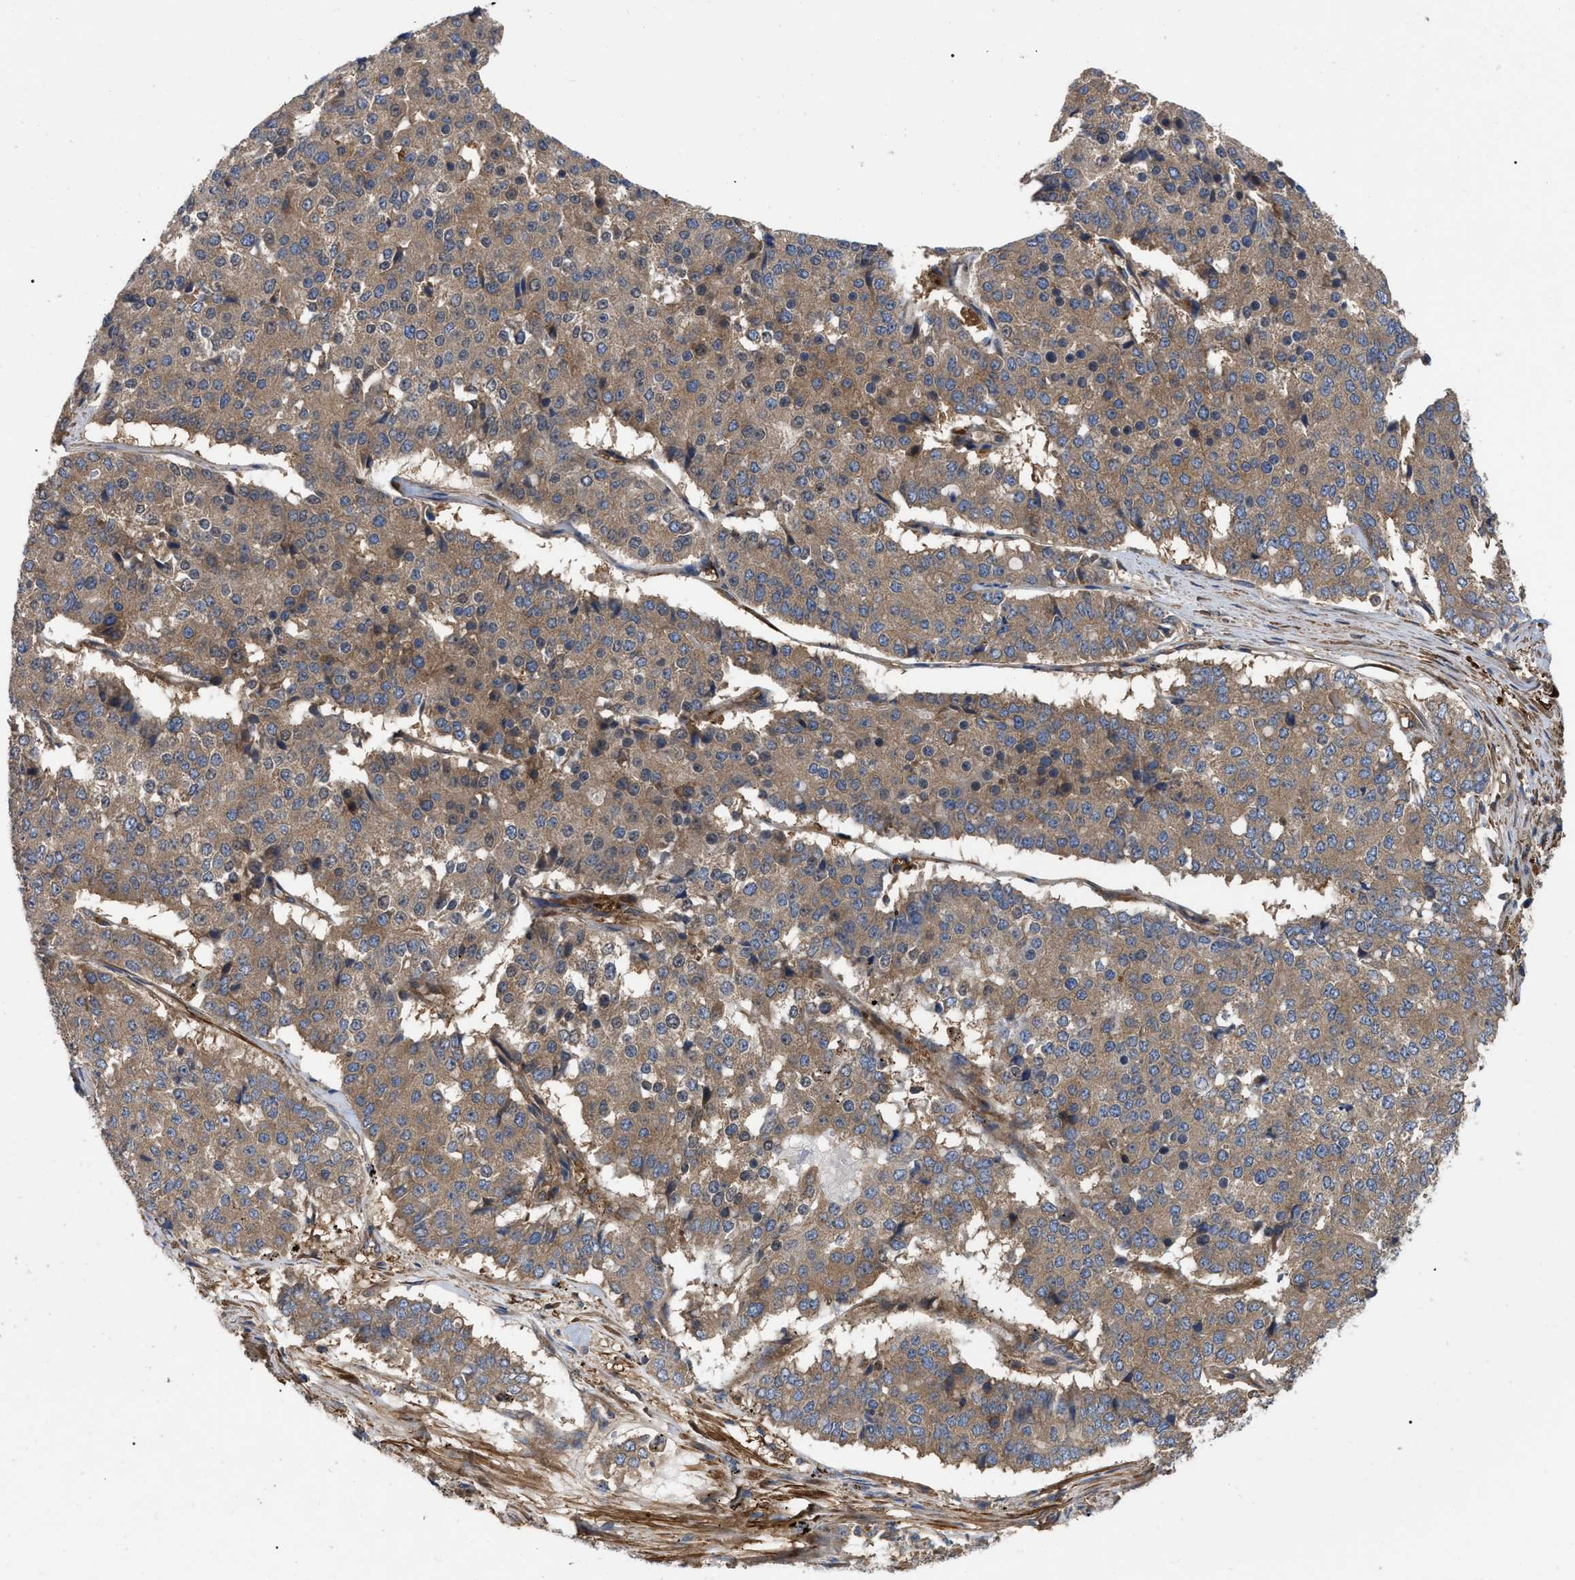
{"staining": {"intensity": "moderate", "quantity": "25%-75%", "location": "cytoplasmic/membranous"}, "tissue": "pancreatic cancer", "cell_type": "Tumor cells", "image_type": "cancer", "snomed": [{"axis": "morphology", "description": "Adenocarcinoma, NOS"}, {"axis": "topography", "description": "Pancreas"}], "caption": "Pancreatic cancer stained for a protein (brown) shows moderate cytoplasmic/membranous positive positivity in about 25%-75% of tumor cells.", "gene": "RABEP1", "patient": {"sex": "male", "age": 50}}